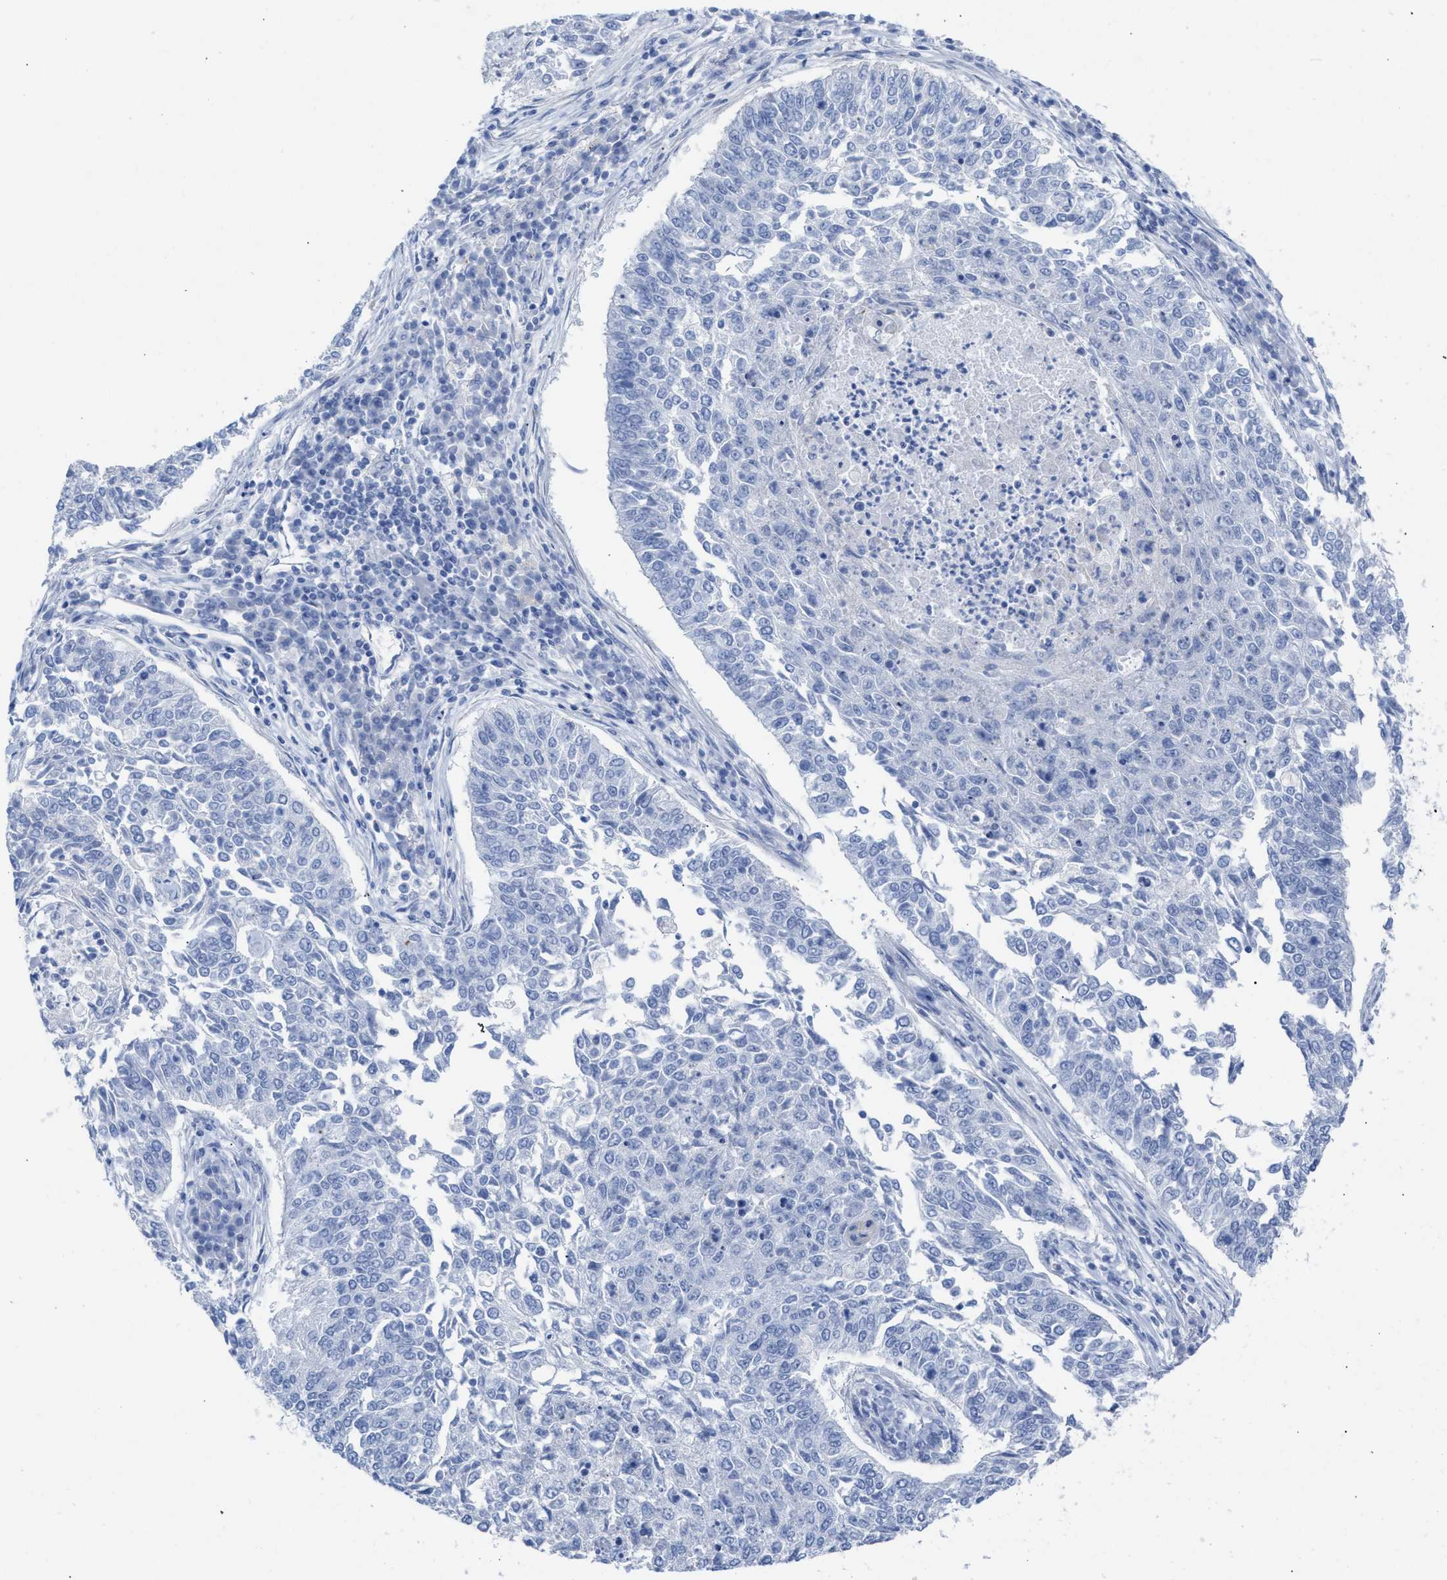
{"staining": {"intensity": "negative", "quantity": "none", "location": "none"}, "tissue": "lung cancer", "cell_type": "Tumor cells", "image_type": "cancer", "snomed": [{"axis": "morphology", "description": "Normal tissue, NOS"}, {"axis": "morphology", "description": "Squamous cell carcinoma, NOS"}, {"axis": "topography", "description": "Cartilage tissue"}, {"axis": "topography", "description": "Bronchus"}, {"axis": "topography", "description": "Lung"}], "caption": "Immunohistochemical staining of human lung squamous cell carcinoma exhibits no significant expression in tumor cells.", "gene": "CPA1", "patient": {"sex": "female", "age": 49}}